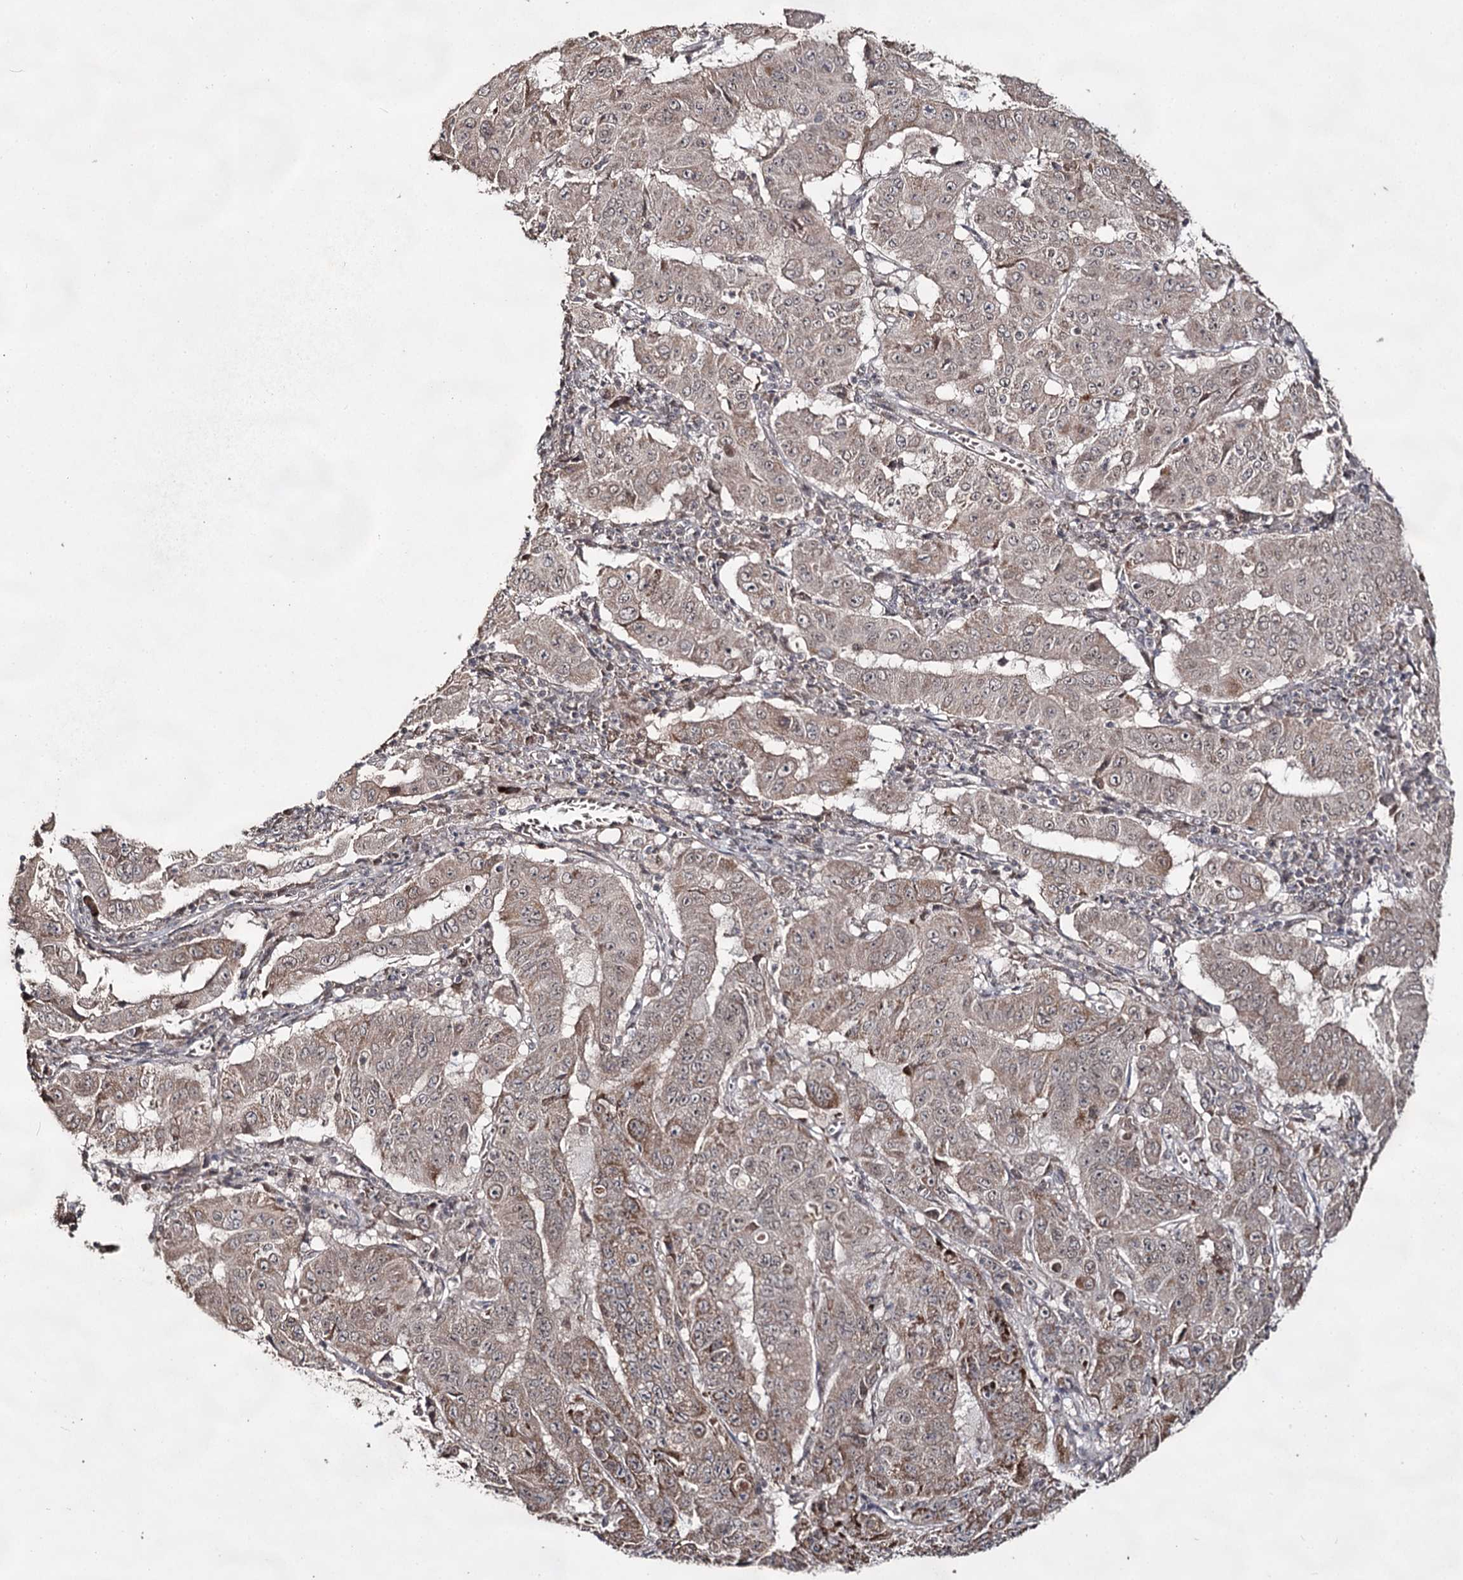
{"staining": {"intensity": "weak", "quantity": ">75%", "location": "cytoplasmic/membranous"}, "tissue": "pancreatic cancer", "cell_type": "Tumor cells", "image_type": "cancer", "snomed": [{"axis": "morphology", "description": "Adenocarcinoma, NOS"}, {"axis": "topography", "description": "Pancreas"}], "caption": "Protein staining exhibits weak cytoplasmic/membranous positivity in about >75% of tumor cells in pancreatic cancer (adenocarcinoma).", "gene": "ACTR6", "patient": {"sex": "male", "age": 63}}